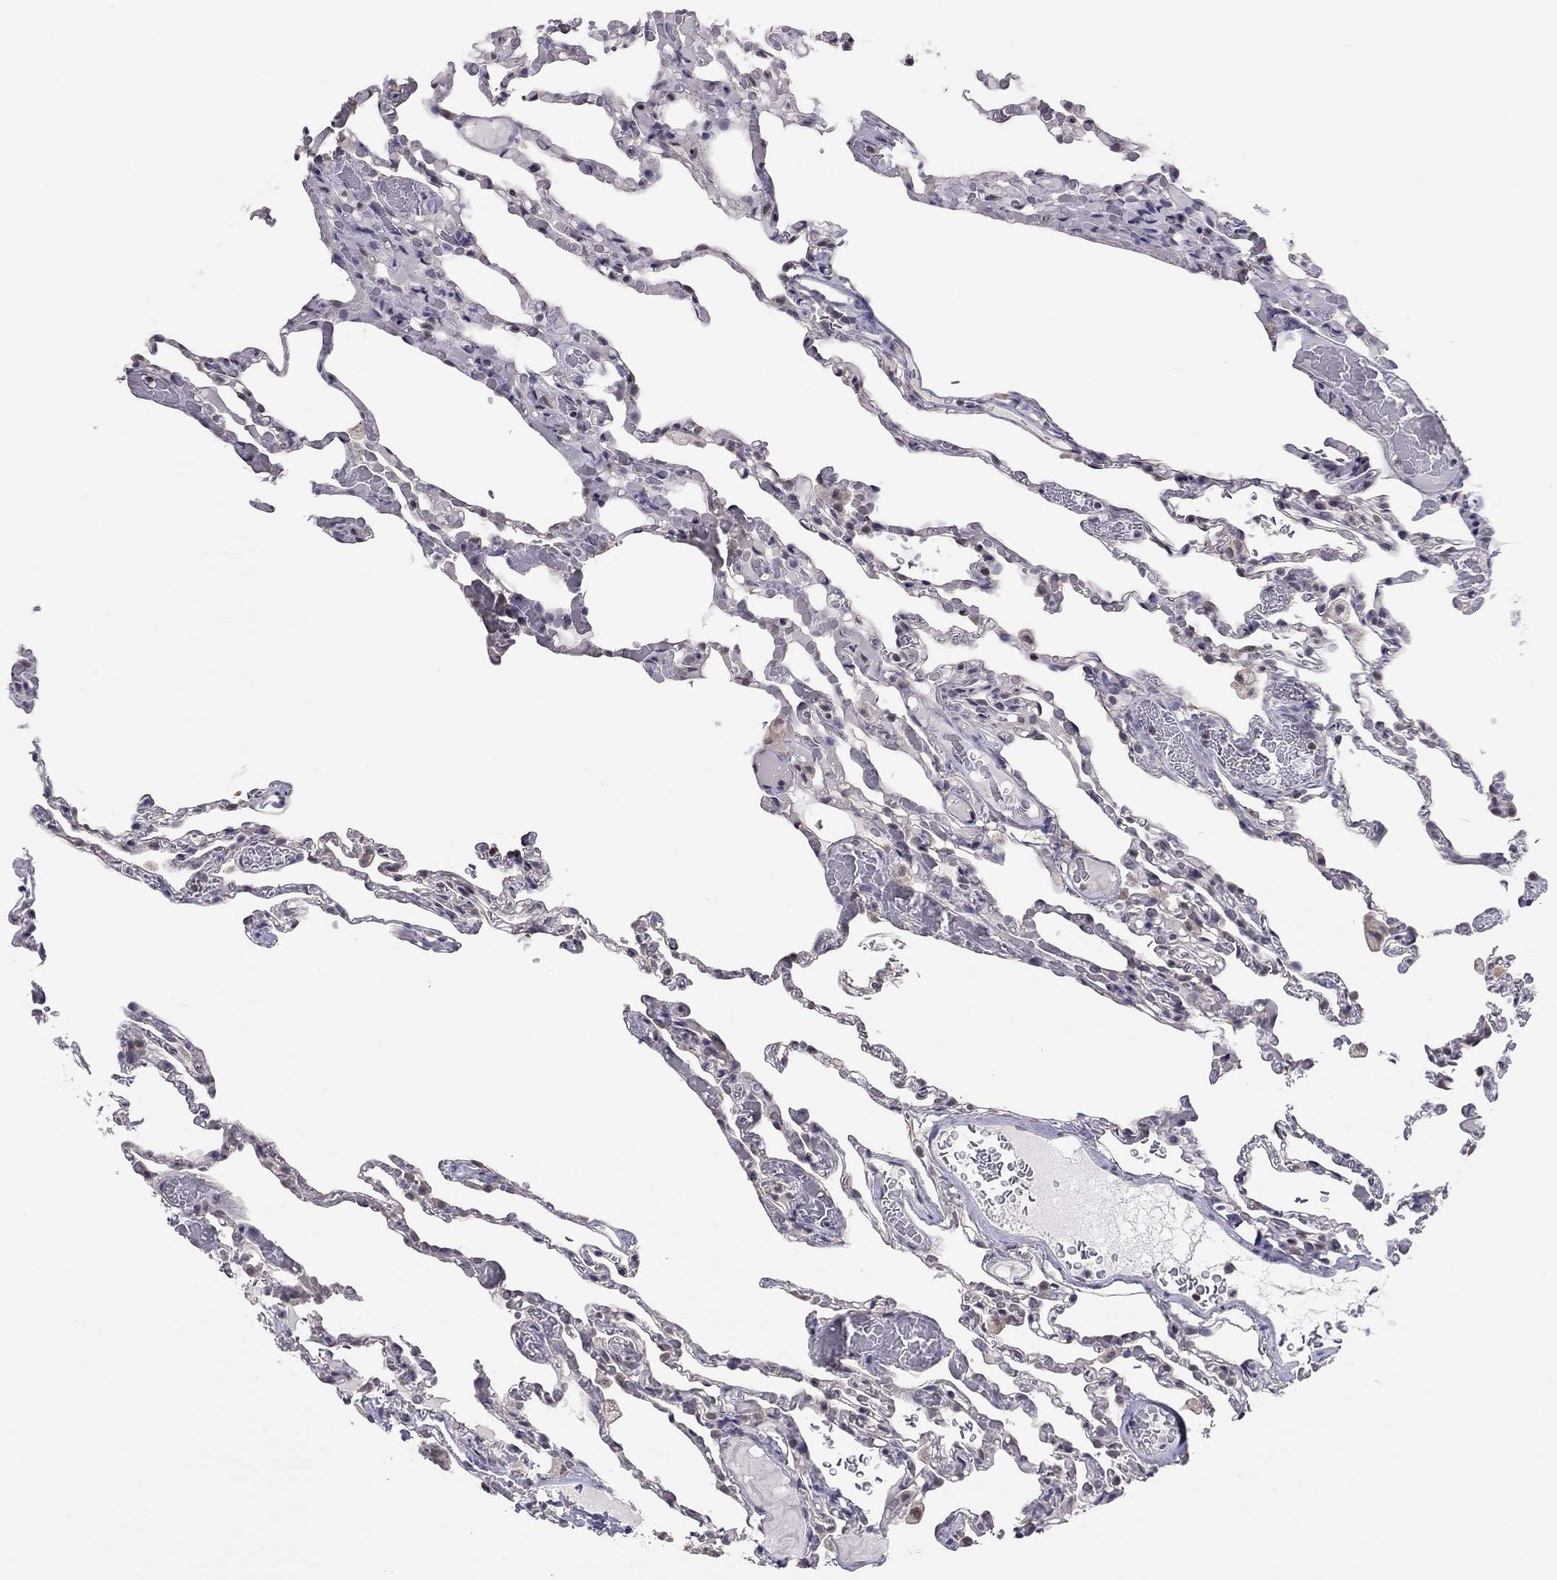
{"staining": {"intensity": "negative", "quantity": "none", "location": "none"}, "tissue": "lung", "cell_type": "Alveolar cells", "image_type": "normal", "snomed": [{"axis": "morphology", "description": "Normal tissue, NOS"}, {"axis": "topography", "description": "Lung"}], "caption": "Protein analysis of benign lung reveals no significant staining in alveolar cells.", "gene": "HSF2BP", "patient": {"sex": "female", "age": 43}}